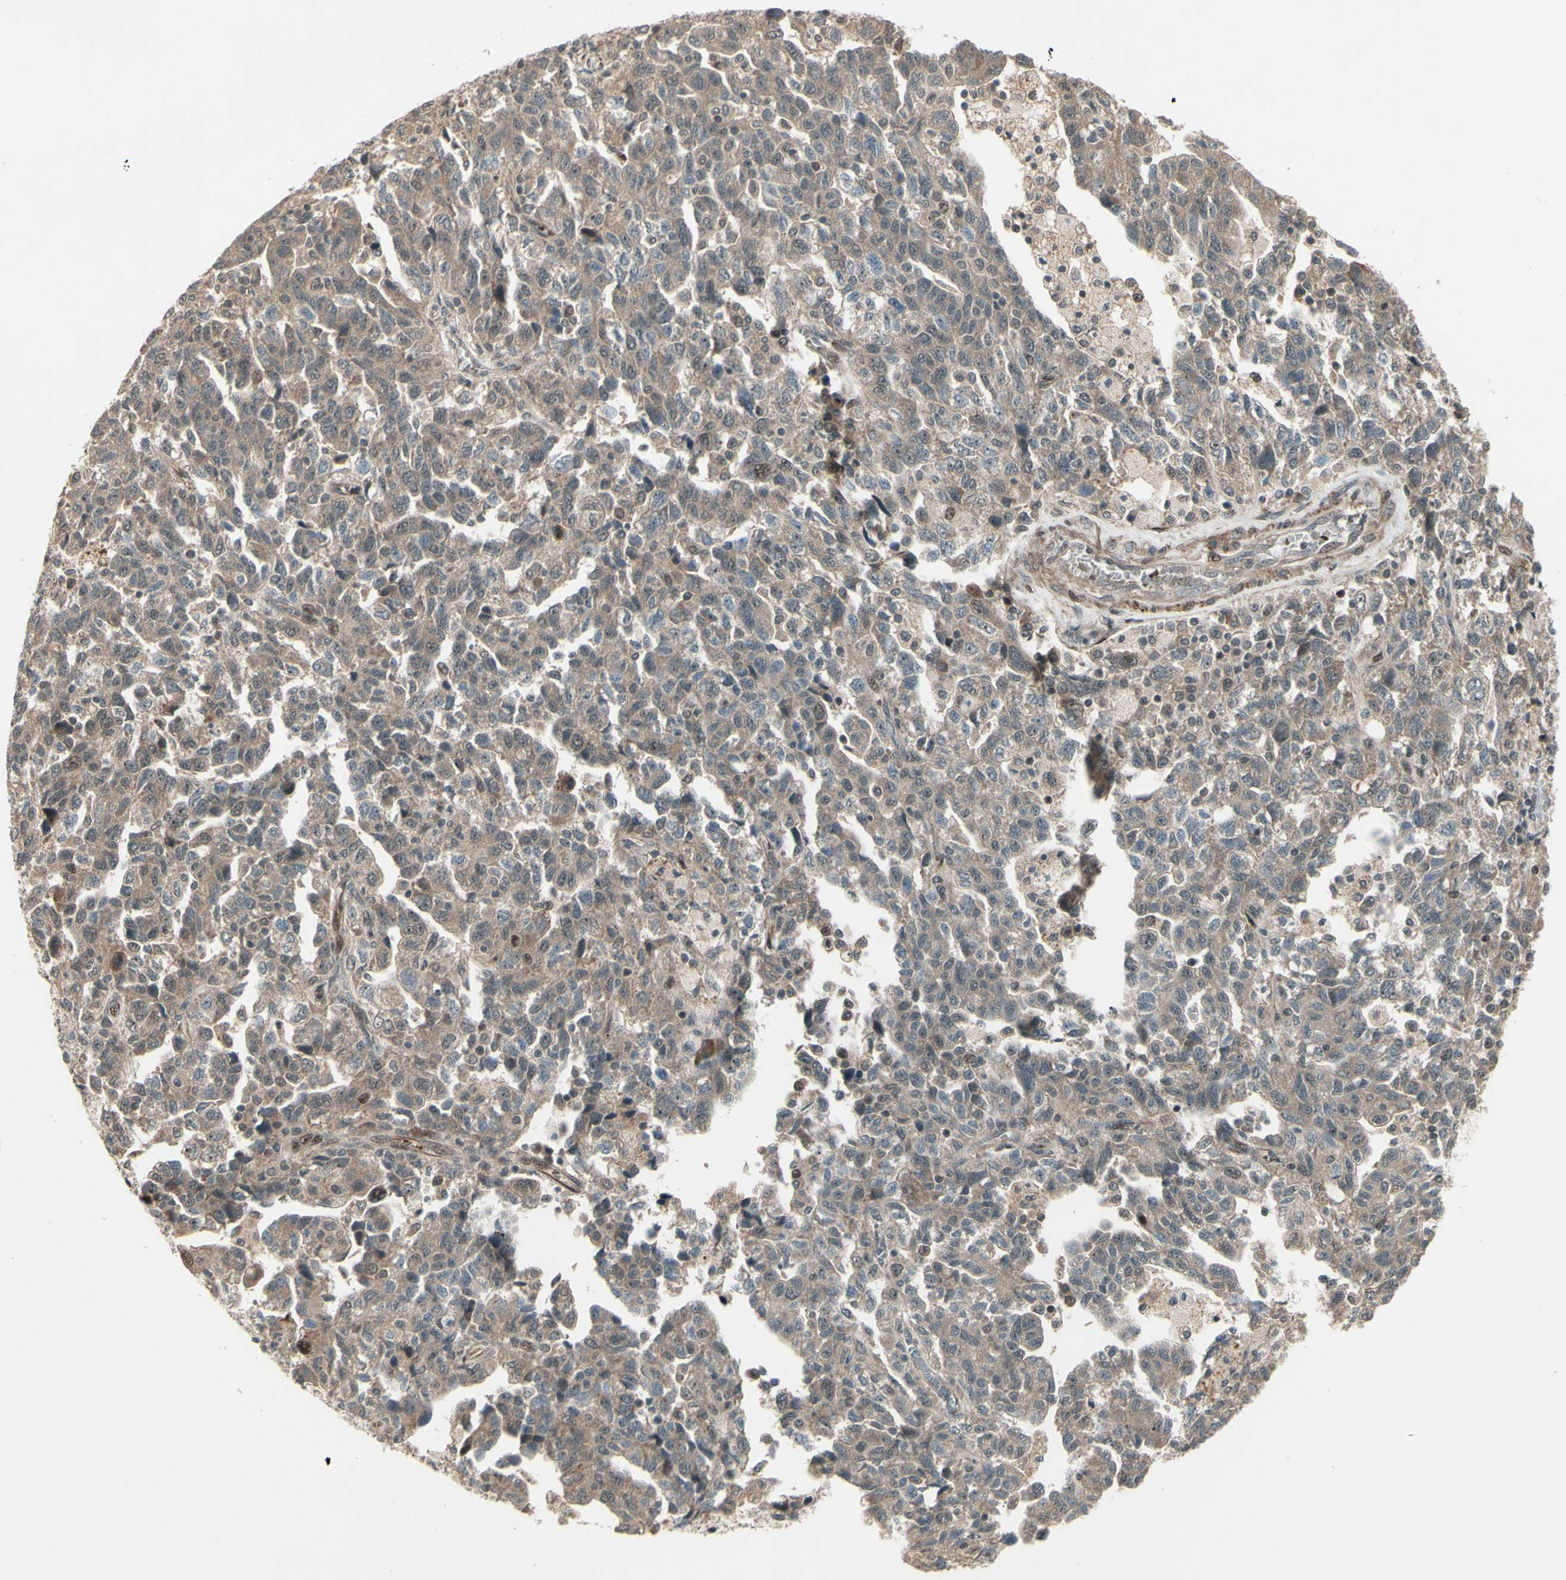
{"staining": {"intensity": "moderate", "quantity": ">75%", "location": "cytoplasmic/membranous"}, "tissue": "ovarian cancer", "cell_type": "Tumor cells", "image_type": "cancer", "snomed": [{"axis": "morphology", "description": "Carcinoma, NOS"}, {"axis": "morphology", "description": "Cystadenocarcinoma, serous, NOS"}, {"axis": "topography", "description": "Ovary"}], "caption": "Moderate cytoplasmic/membranous expression for a protein is present in about >75% of tumor cells of ovarian cancer using IHC.", "gene": "MLF2", "patient": {"sex": "female", "age": 69}}